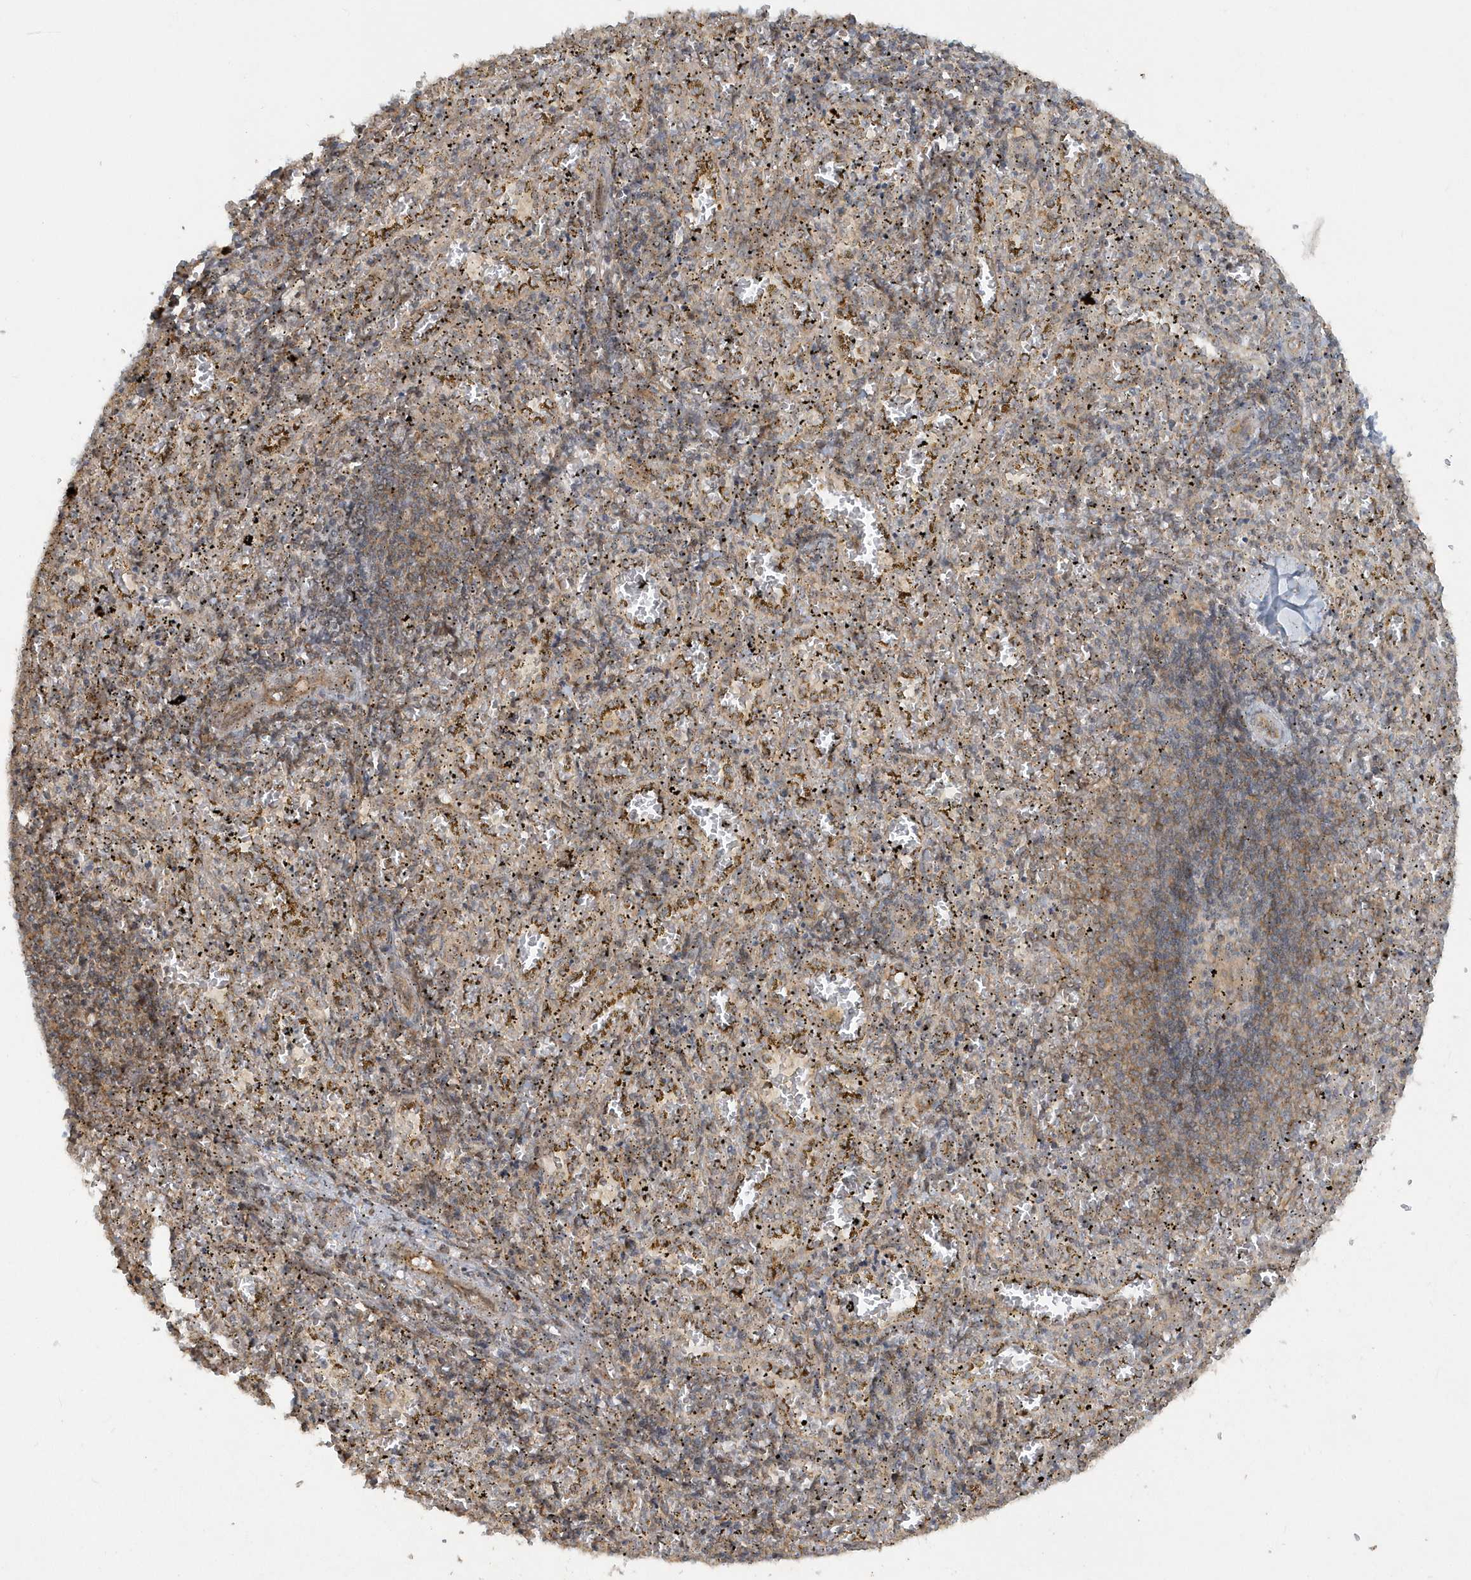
{"staining": {"intensity": "moderate", "quantity": "<25%", "location": "cytoplasmic/membranous"}, "tissue": "spleen", "cell_type": "Cells in red pulp", "image_type": "normal", "snomed": [{"axis": "morphology", "description": "Normal tissue, NOS"}, {"axis": "topography", "description": "Spleen"}], "caption": "Immunohistochemical staining of normal spleen shows <25% levels of moderate cytoplasmic/membranous protein positivity in about <25% of cells in red pulp. The staining is performed using DAB (3,3'-diaminobenzidine) brown chromogen to label protein expression. The nuclei are counter-stained blue using hematoxylin.", "gene": "STIM2", "patient": {"sex": "male", "age": 11}}